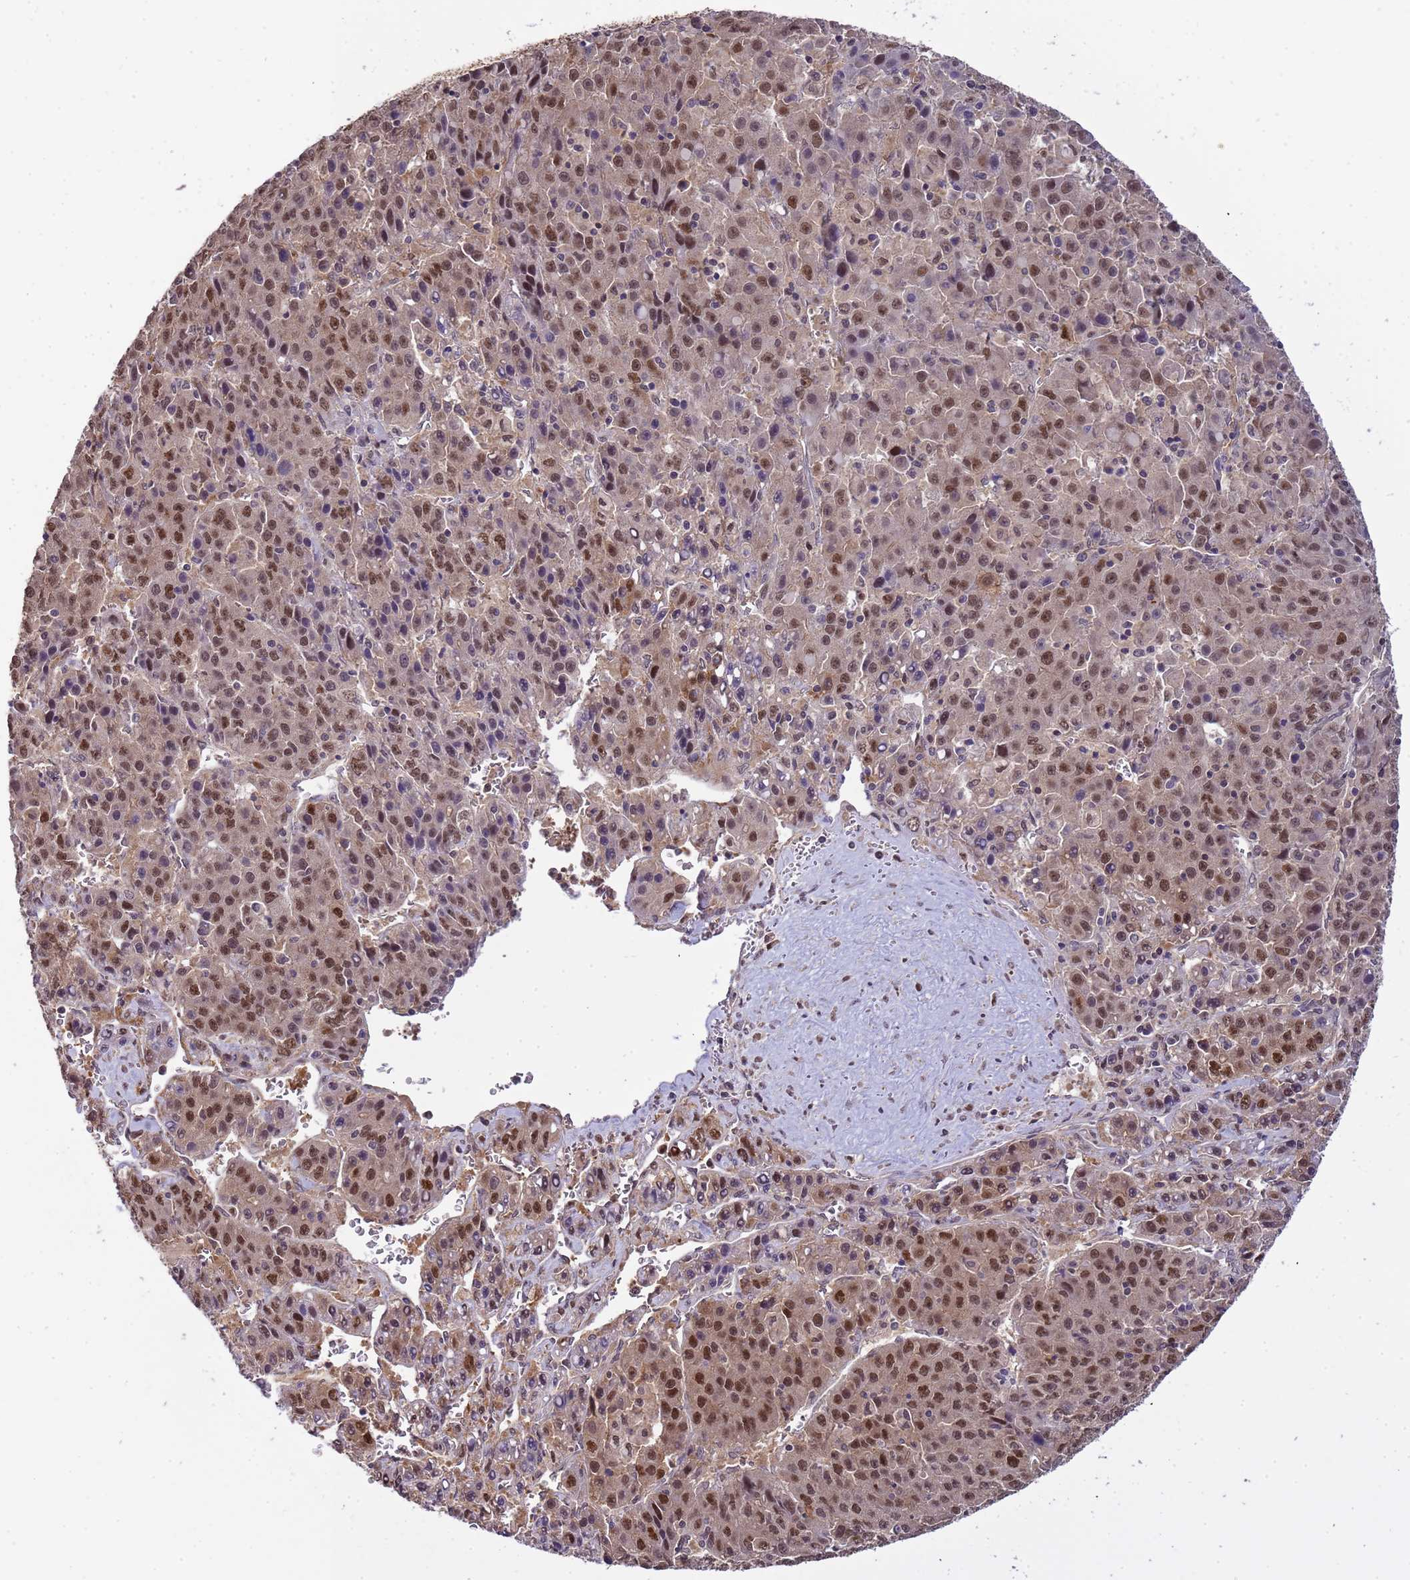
{"staining": {"intensity": "moderate", "quantity": ">75%", "location": "nuclear"}, "tissue": "liver cancer", "cell_type": "Tumor cells", "image_type": "cancer", "snomed": [{"axis": "morphology", "description": "Carcinoma, Hepatocellular, NOS"}, {"axis": "topography", "description": "Liver"}], "caption": "Liver hepatocellular carcinoma was stained to show a protein in brown. There is medium levels of moderate nuclear positivity in about >75% of tumor cells.", "gene": "ZBTB5", "patient": {"sex": "female", "age": 53}}